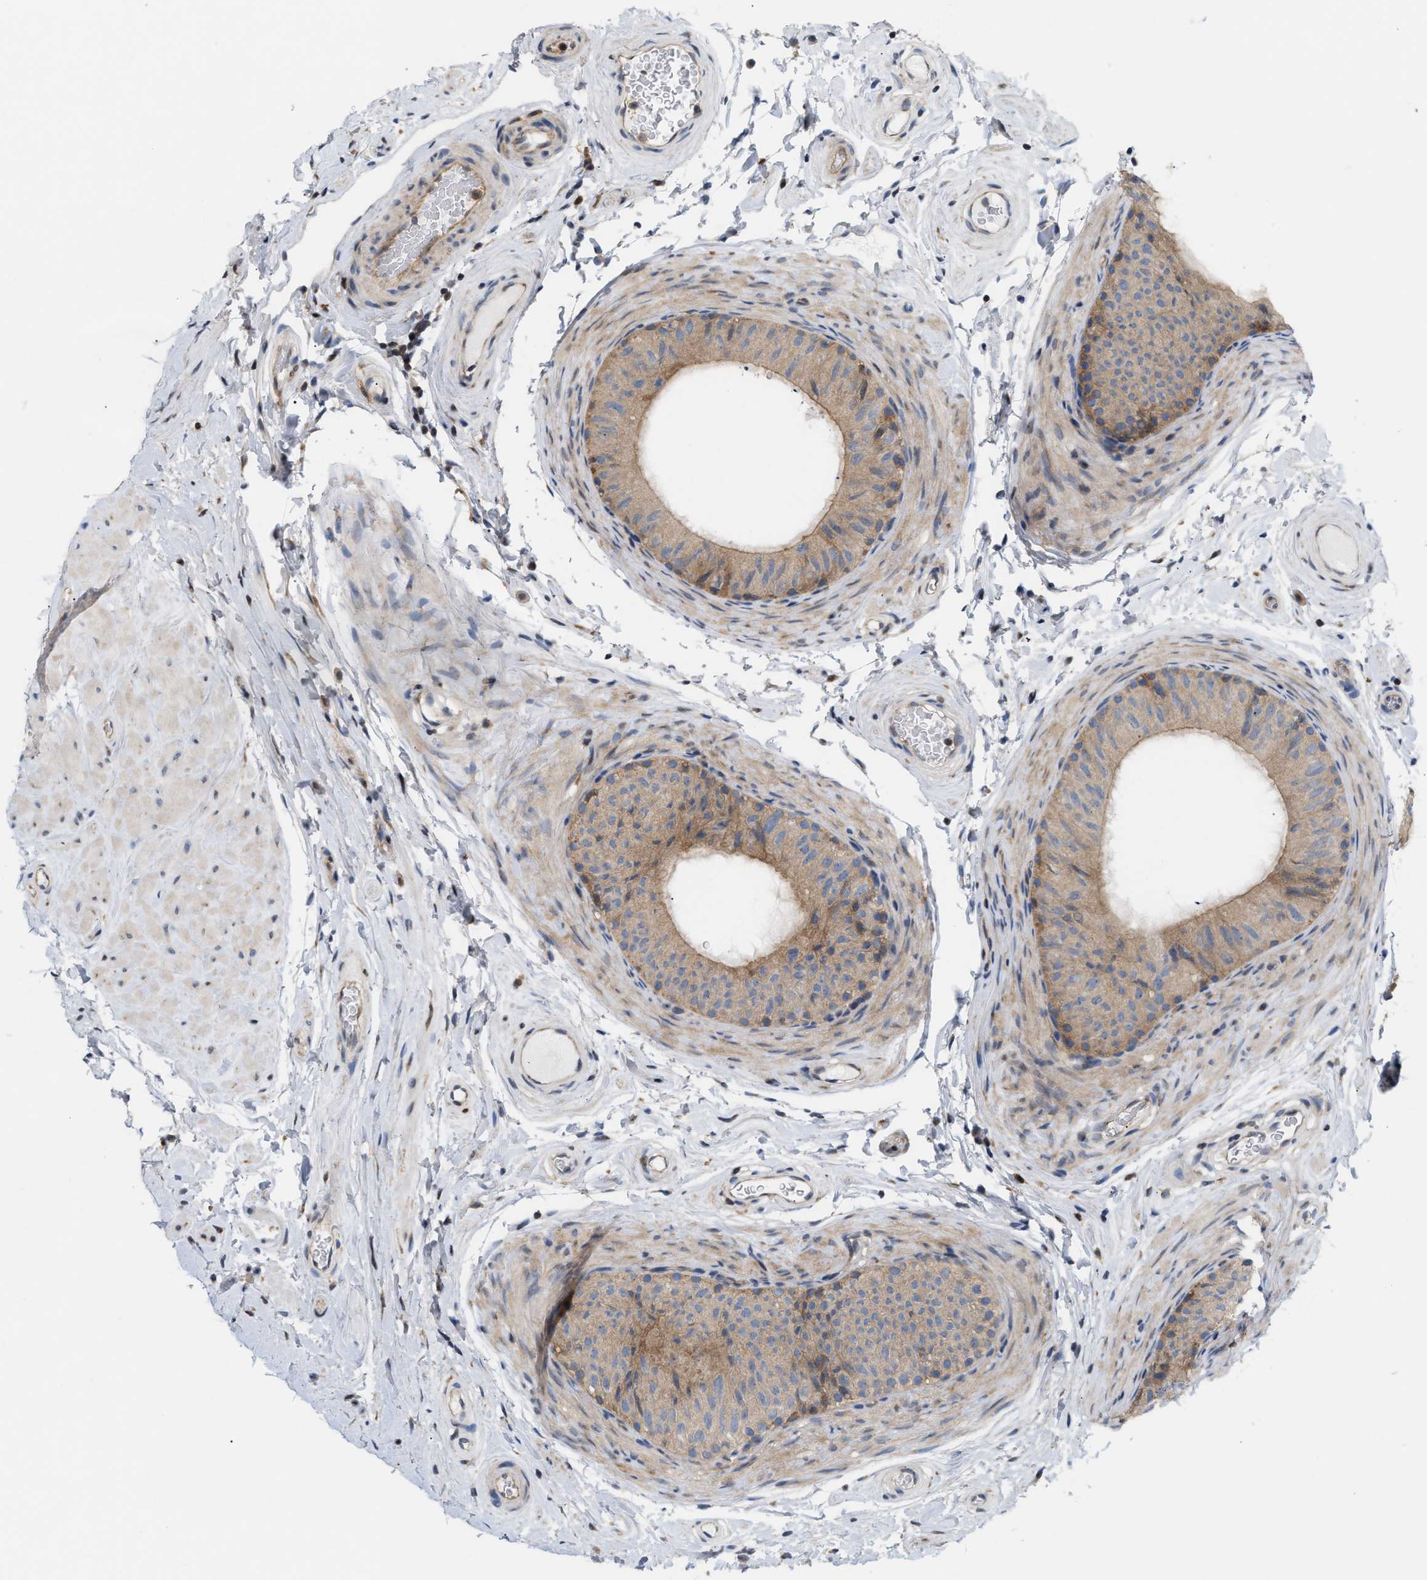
{"staining": {"intensity": "moderate", "quantity": ">75%", "location": "cytoplasmic/membranous"}, "tissue": "epididymis", "cell_type": "Glandular cells", "image_type": "normal", "snomed": [{"axis": "morphology", "description": "Normal tissue, NOS"}, {"axis": "topography", "description": "Epididymis"}], "caption": "Protein staining displays moderate cytoplasmic/membranous positivity in approximately >75% of glandular cells in benign epididymis.", "gene": "DBNL", "patient": {"sex": "male", "age": 34}}